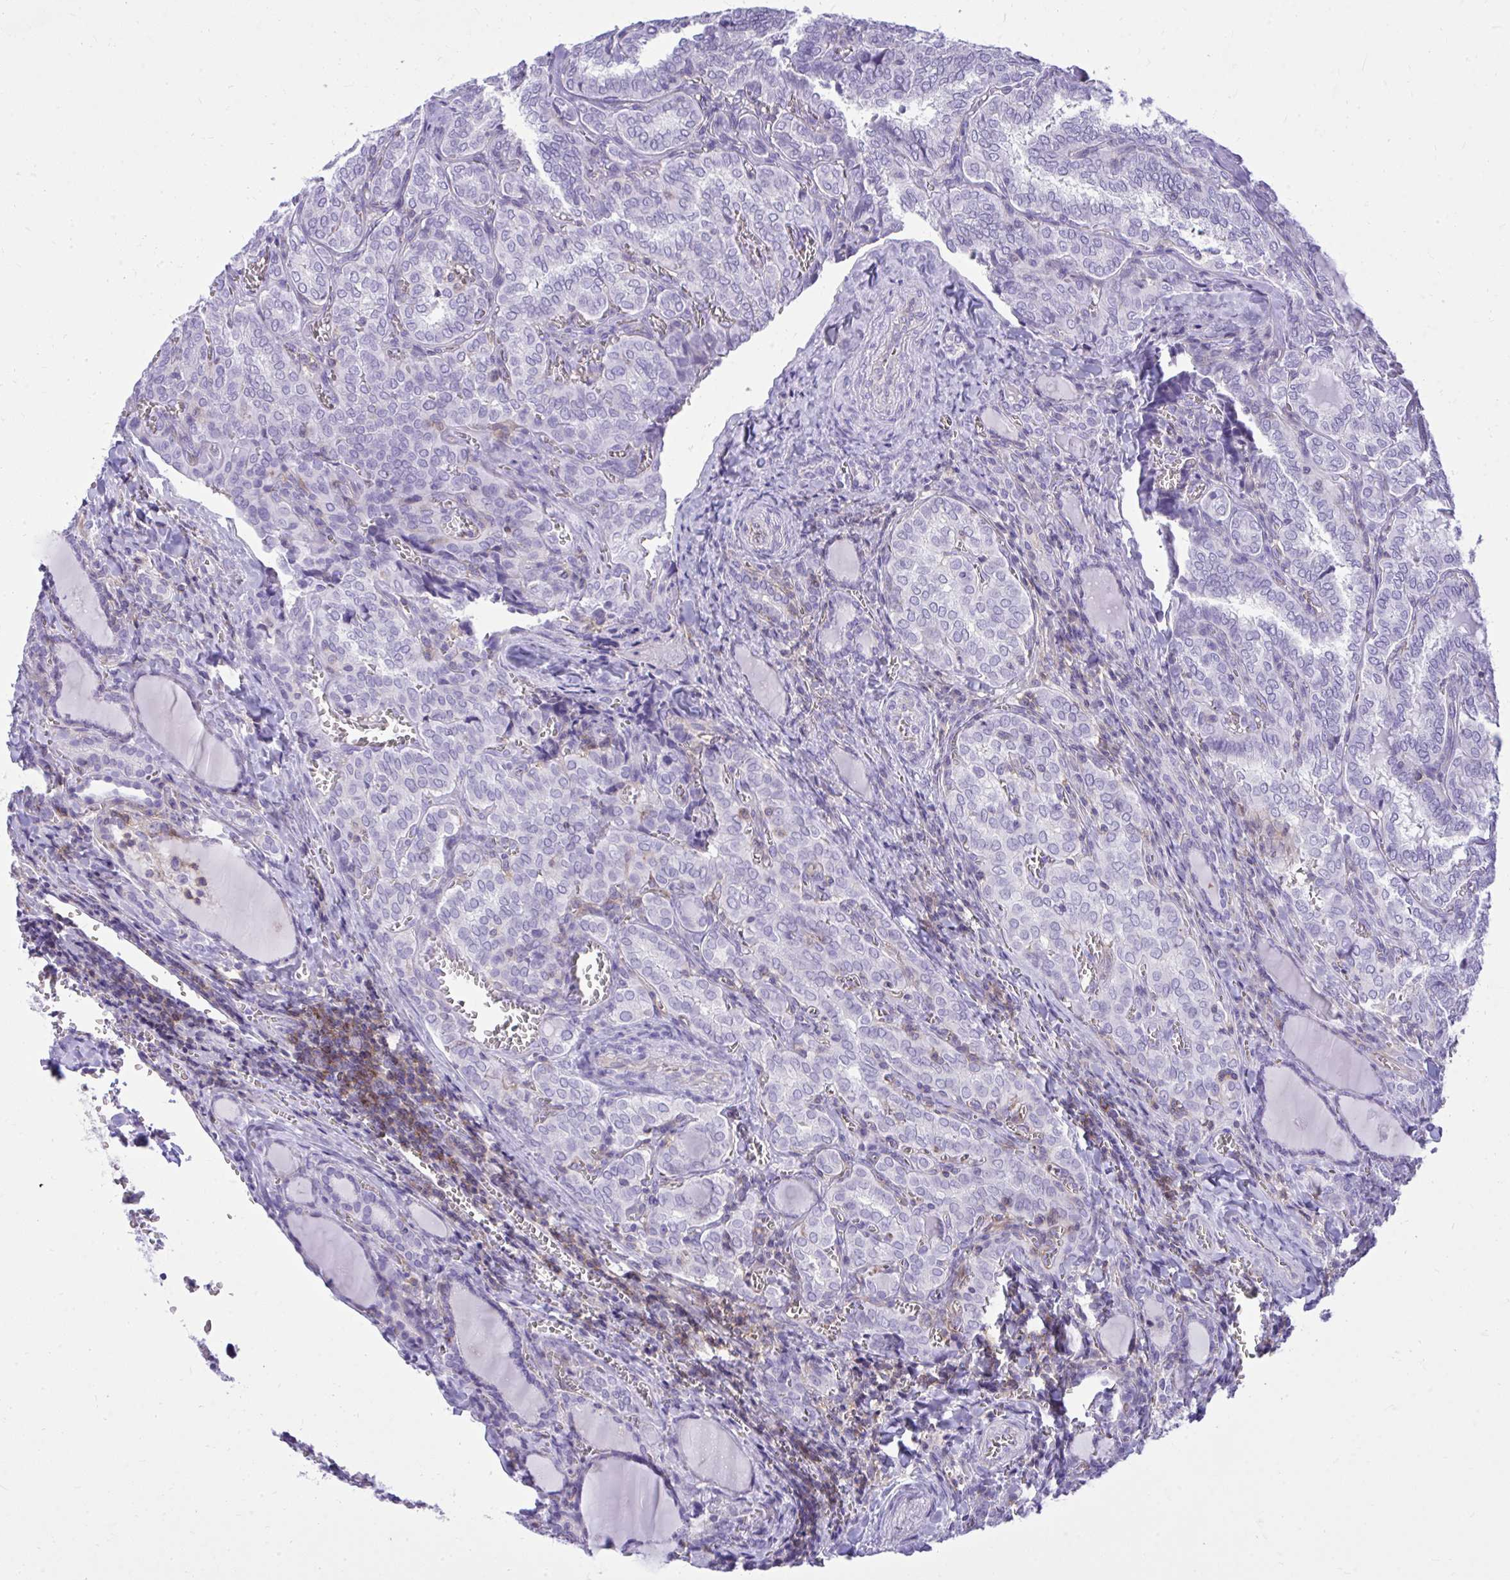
{"staining": {"intensity": "negative", "quantity": "none", "location": "none"}, "tissue": "thyroid cancer", "cell_type": "Tumor cells", "image_type": "cancer", "snomed": [{"axis": "morphology", "description": "Papillary adenocarcinoma, NOS"}, {"axis": "topography", "description": "Thyroid gland"}], "caption": "Papillary adenocarcinoma (thyroid) was stained to show a protein in brown. There is no significant expression in tumor cells.", "gene": "GPRIN3", "patient": {"sex": "female", "age": 30}}